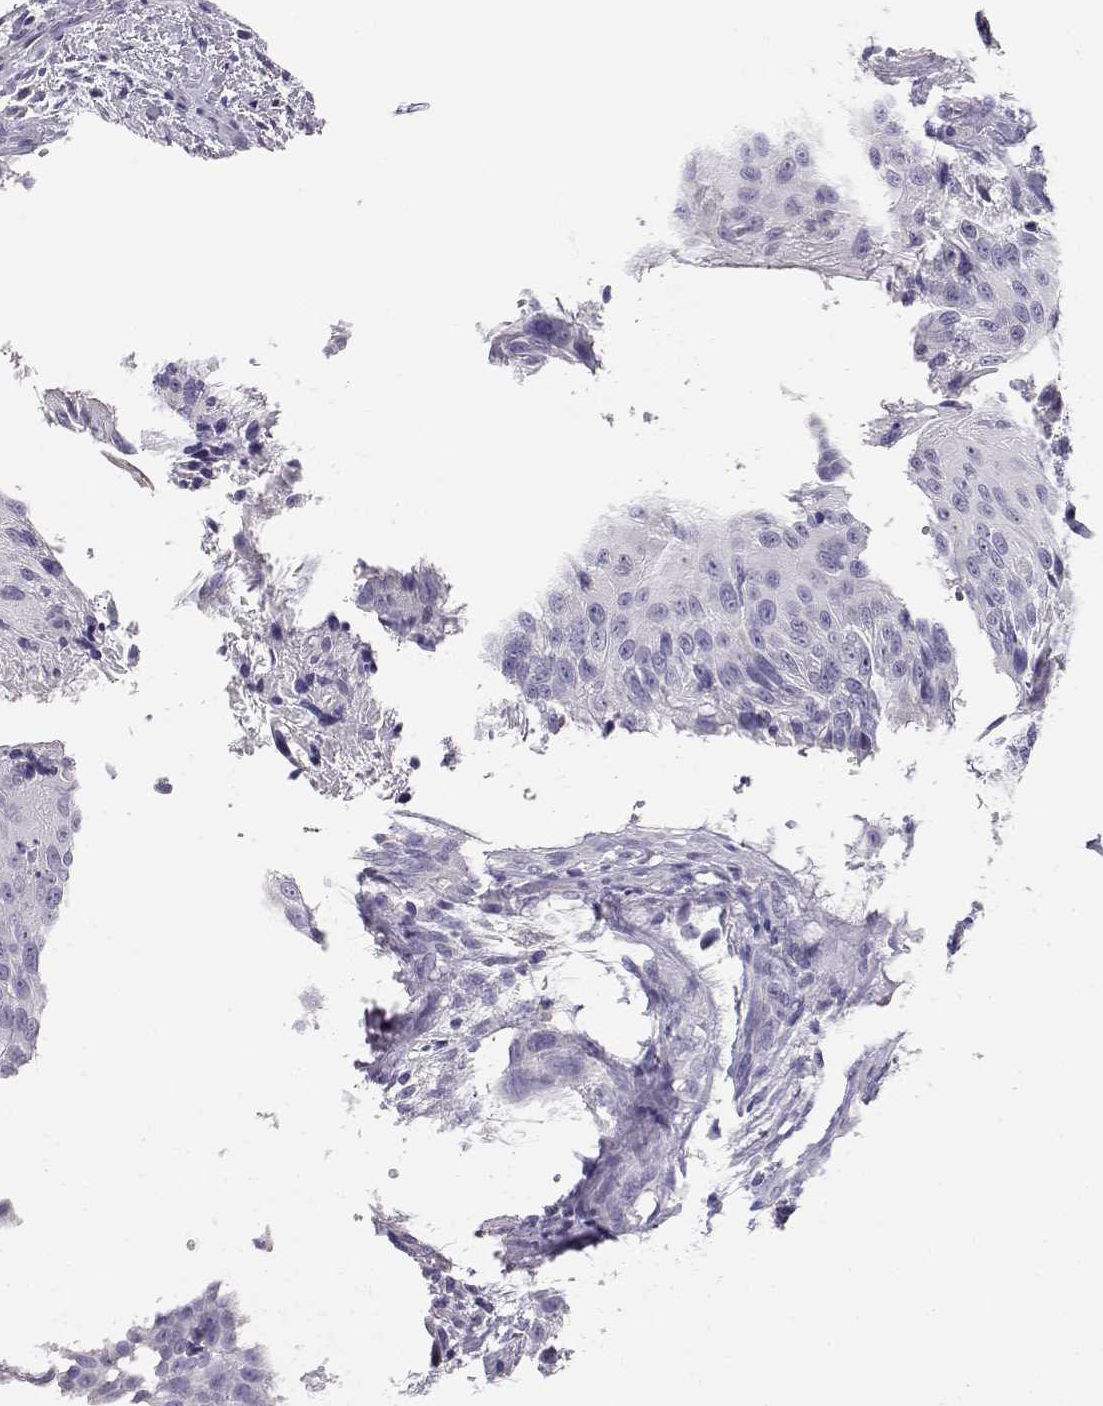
{"staining": {"intensity": "negative", "quantity": "none", "location": "none"}, "tissue": "urothelial cancer", "cell_type": "Tumor cells", "image_type": "cancer", "snomed": [{"axis": "morphology", "description": "Urothelial carcinoma, NOS"}, {"axis": "topography", "description": "Urinary bladder"}], "caption": "This histopathology image is of transitional cell carcinoma stained with immunohistochemistry (IHC) to label a protein in brown with the nuclei are counter-stained blue. There is no expression in tumor cells.", "gene": "GPR174", "patient": {"sex": "male", "age": 55}}